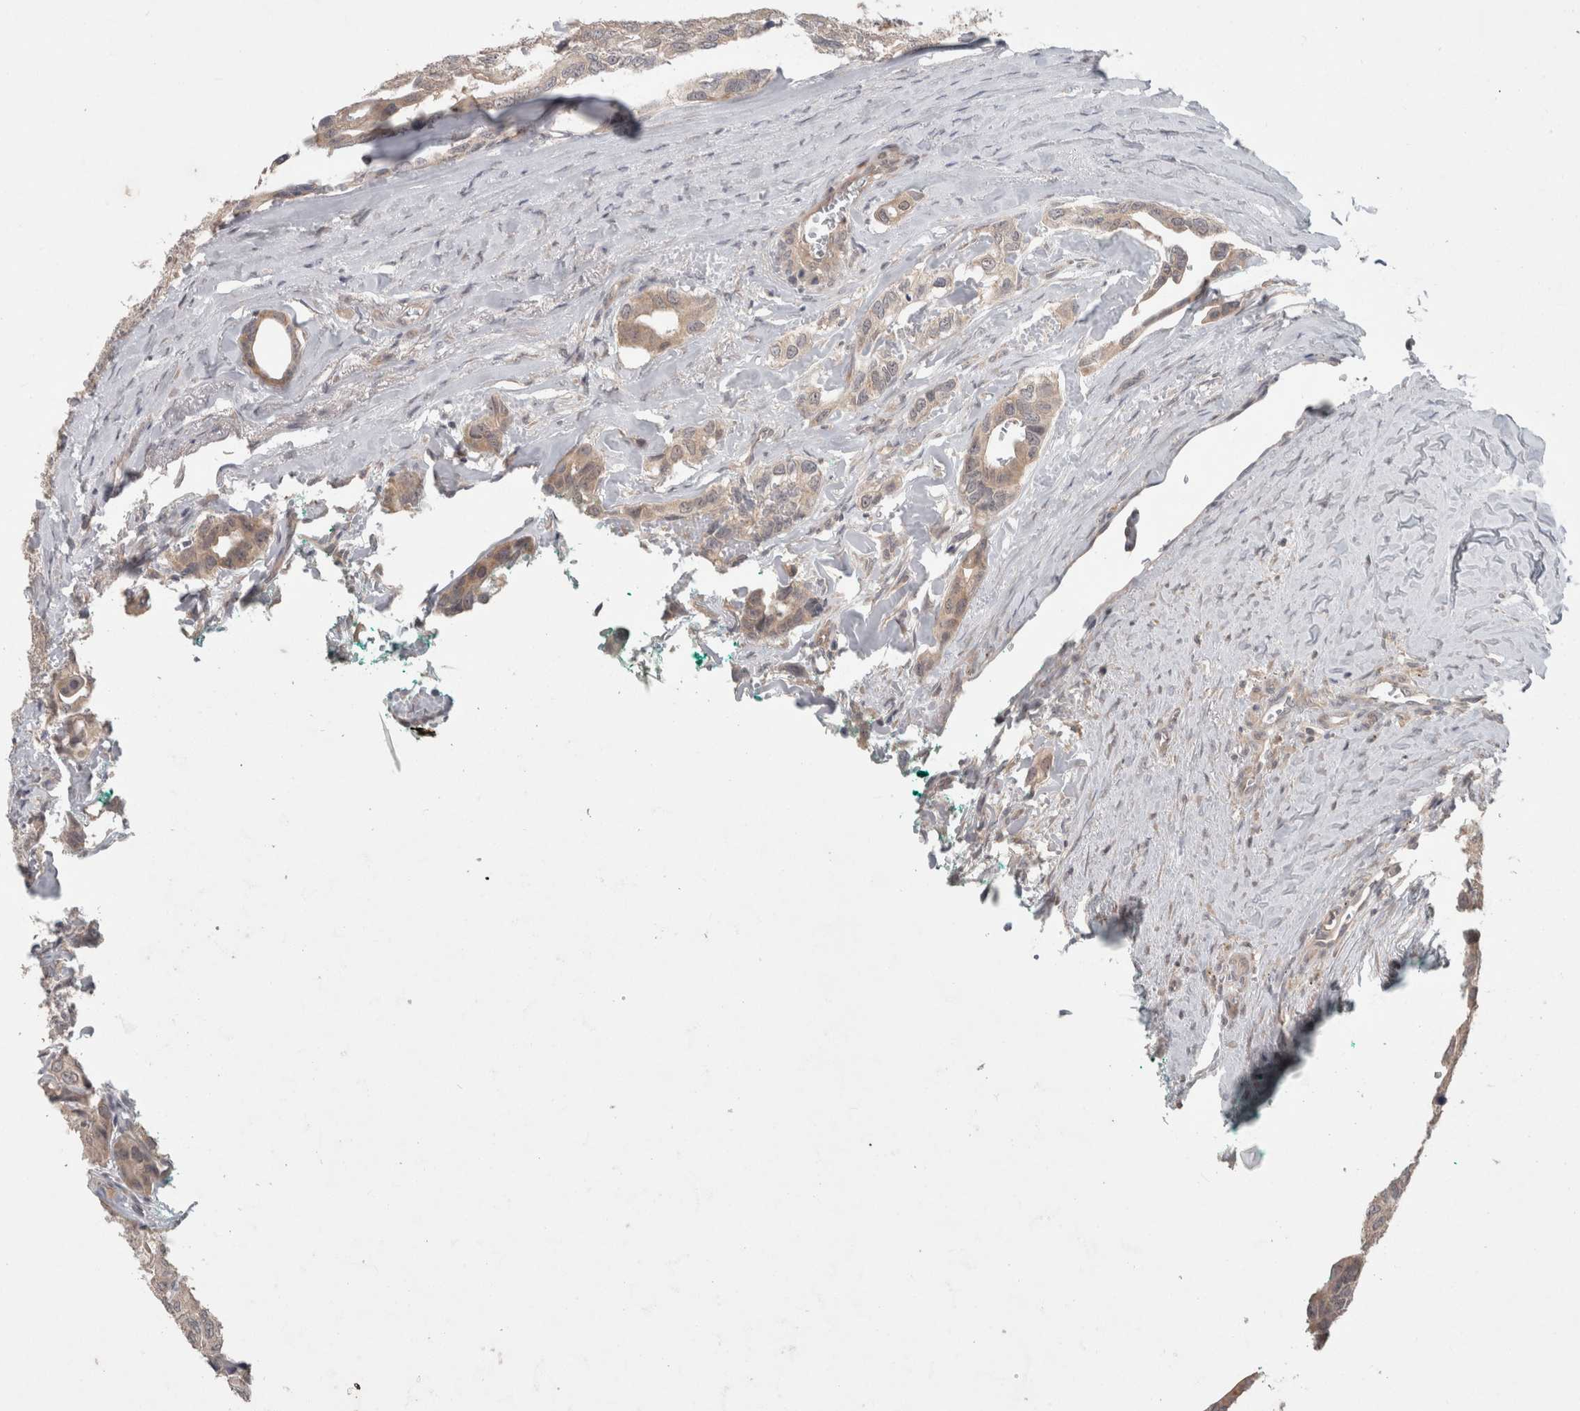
{"staining": {"intensity": "weak", "quantity": ">75%", "location": "cytoplasmic/membranous"}, "tissue": "head and neck cancer", "cell_type": "Tumor cells", "image_type": "cancer", "snomed": [{"axis": "morphology", "description": "Adenocarcinoma, NOS"}, {"axis": "topography", "description": "Salivary gland, NOS"}, {"axis": "topography", "description": "Head-Neck"}], "caption": "Protein expression analysis of human head and neck cancer reveals weak cytoplasmic/membranous expression in approximately >75% of tumor cells.", "gene": "RASAL2", "patient": {"sex": "female", "age": 76}}